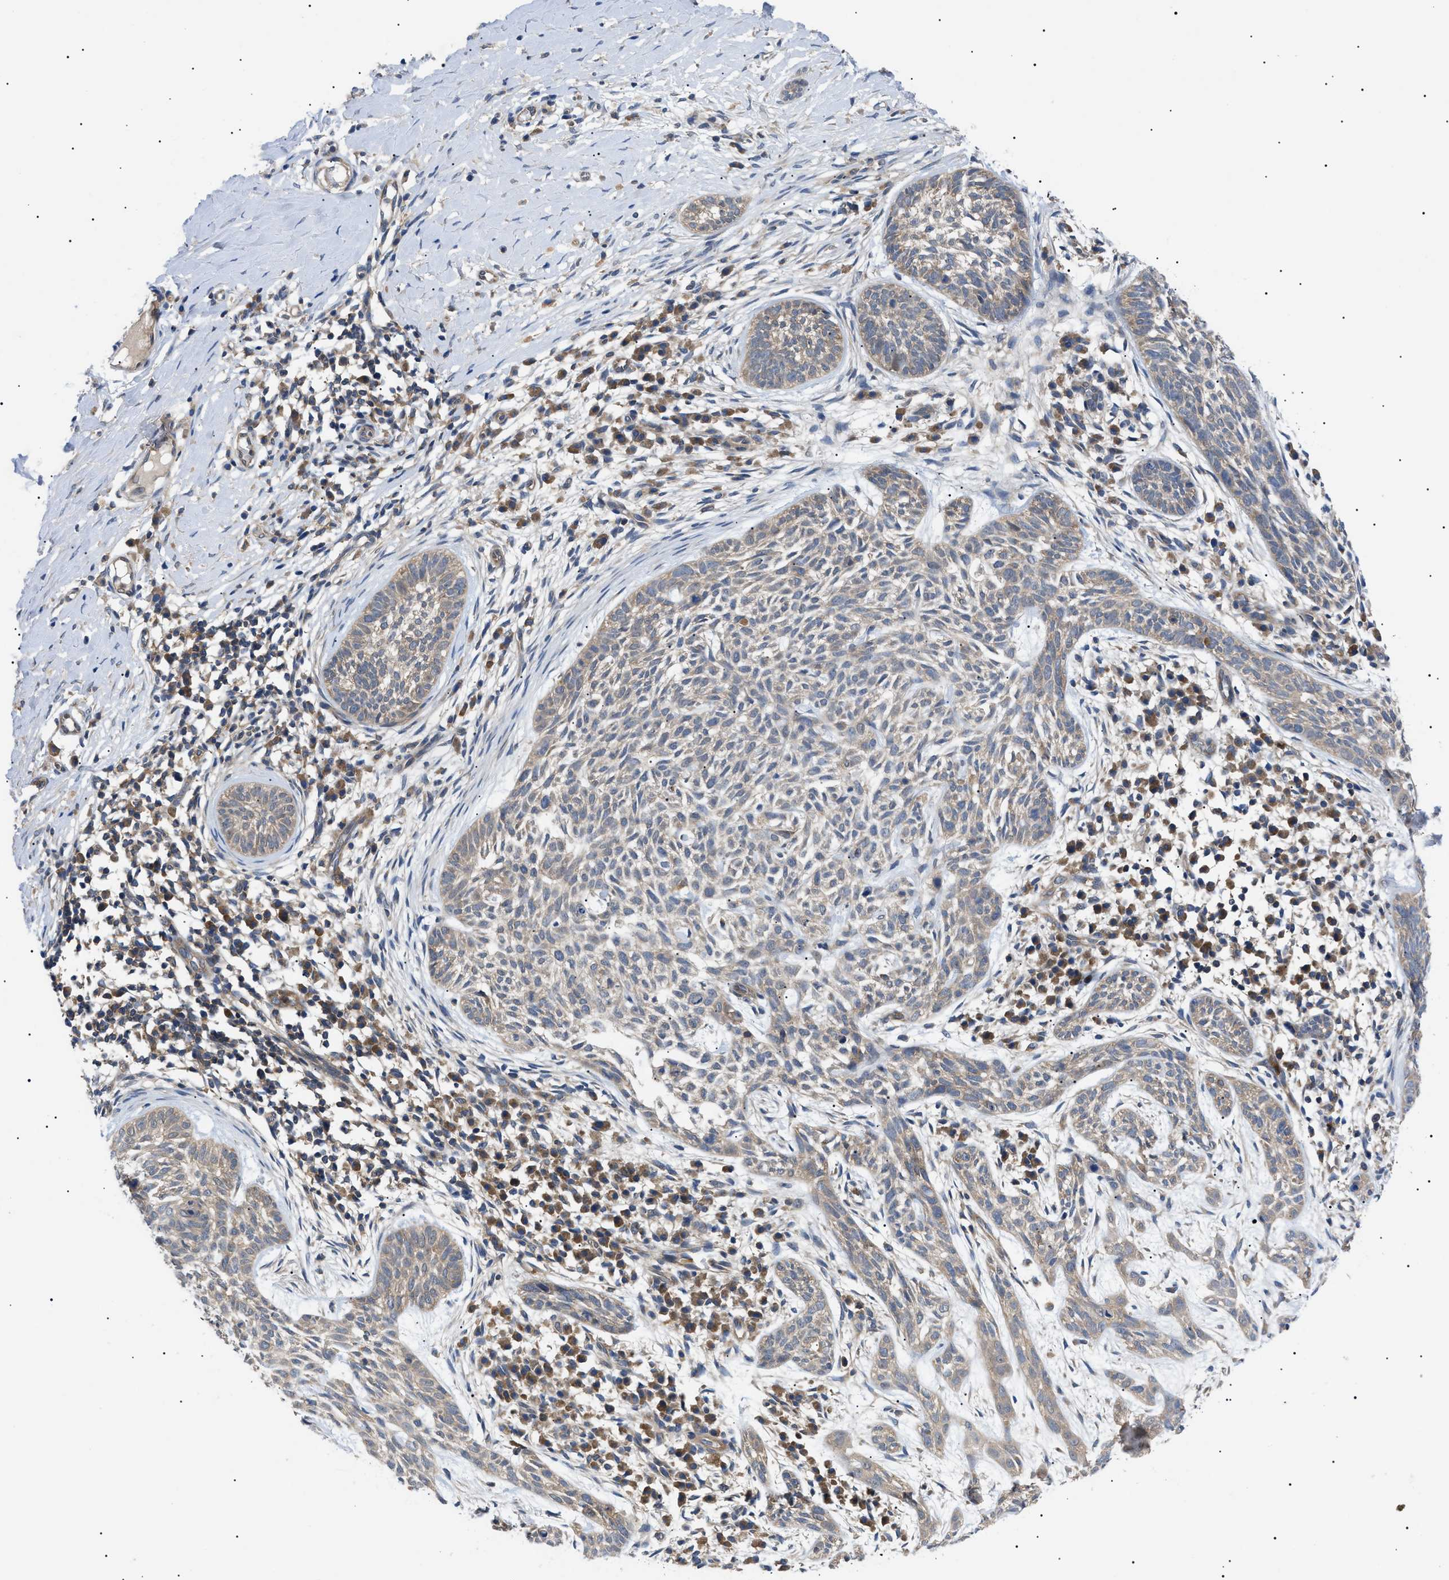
{"staining": {"intensity": "moderate", "quantity": ">75%", "location": "cytoplasmic/membranous"}, "tissue": "skin cancer", "cell_type": "Tumor cells", "image_type": "cancer", "snomed": [{"axis": "morphology", "description": "Basal cell carcinoma"}, {"axis": "topography", "description": "Skin"}], "caption": "Protein analysis of basal cell carcinoma (skin) tissue demonstrates moderate cytoplasmic/membranous positivity in about >75% of tumor cells.", "gene": "RIPK1", "patient": {"sex": "female", "age": 59}}